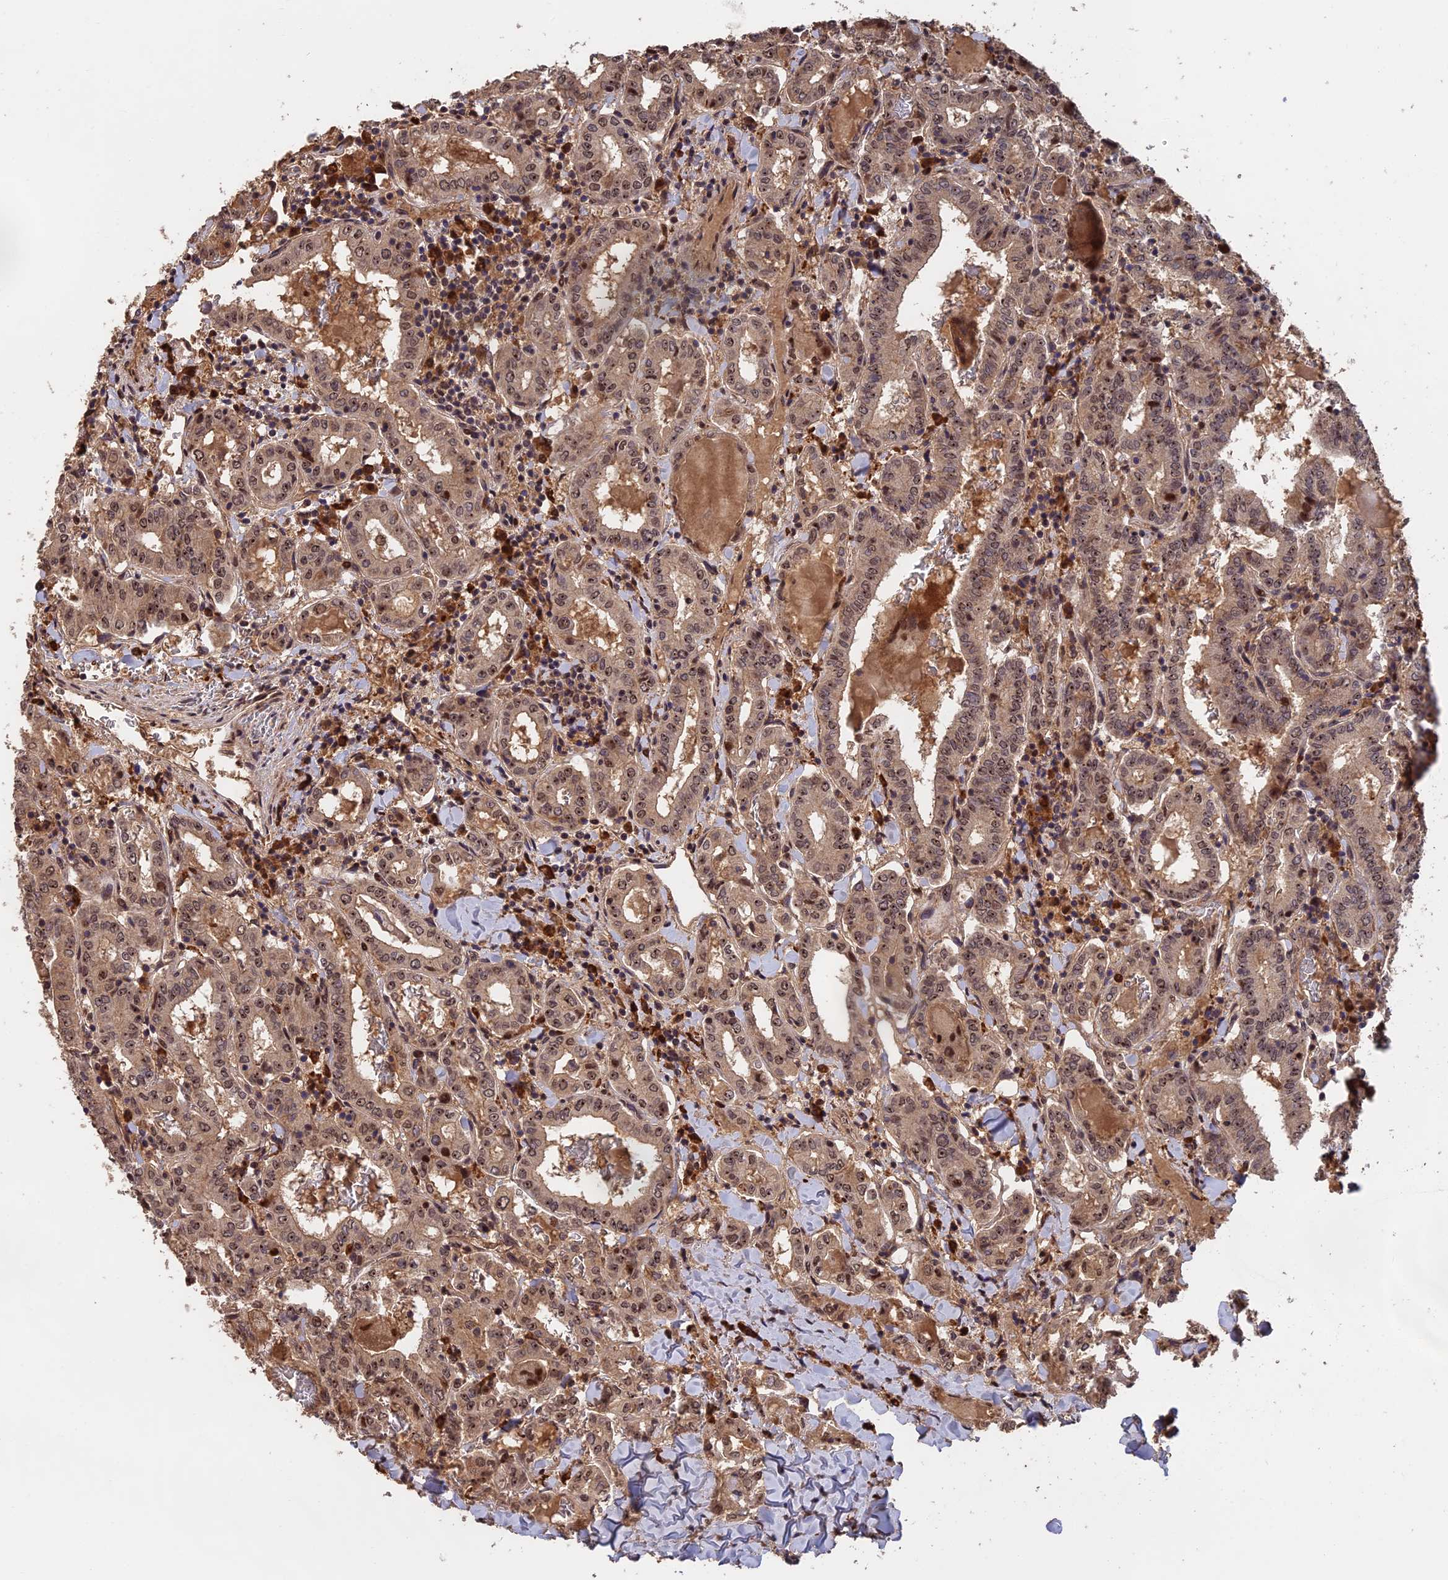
{"staining": {"intensity": "moderate", "quantity": ">75%", "location": "cytoplasmic/membranous,nuclear"}, "tissue": "thyroid cancer", "cell_type": "Tumor cells", "image_type": "cancer", "snomed": [{"axis": "morphology", "description": "Papillary adenocarcinoma, NOS"}, {"axis": "topography", "description": "Thyroid gland"}], "caption": "Protein expression analysis of human thyroid cancer (papillary adenocarcinoma) reveals moderate cytoplasmic/membranous and nuclear expression in approximately >75% of tumor cells. The protein is stained brown, and the nuclei are stained in blue (DAB IHC with brightfield microscopy, high magnification).", "gene": "OSBPL1A", "patient": {"sex": "female", "age": 72}}